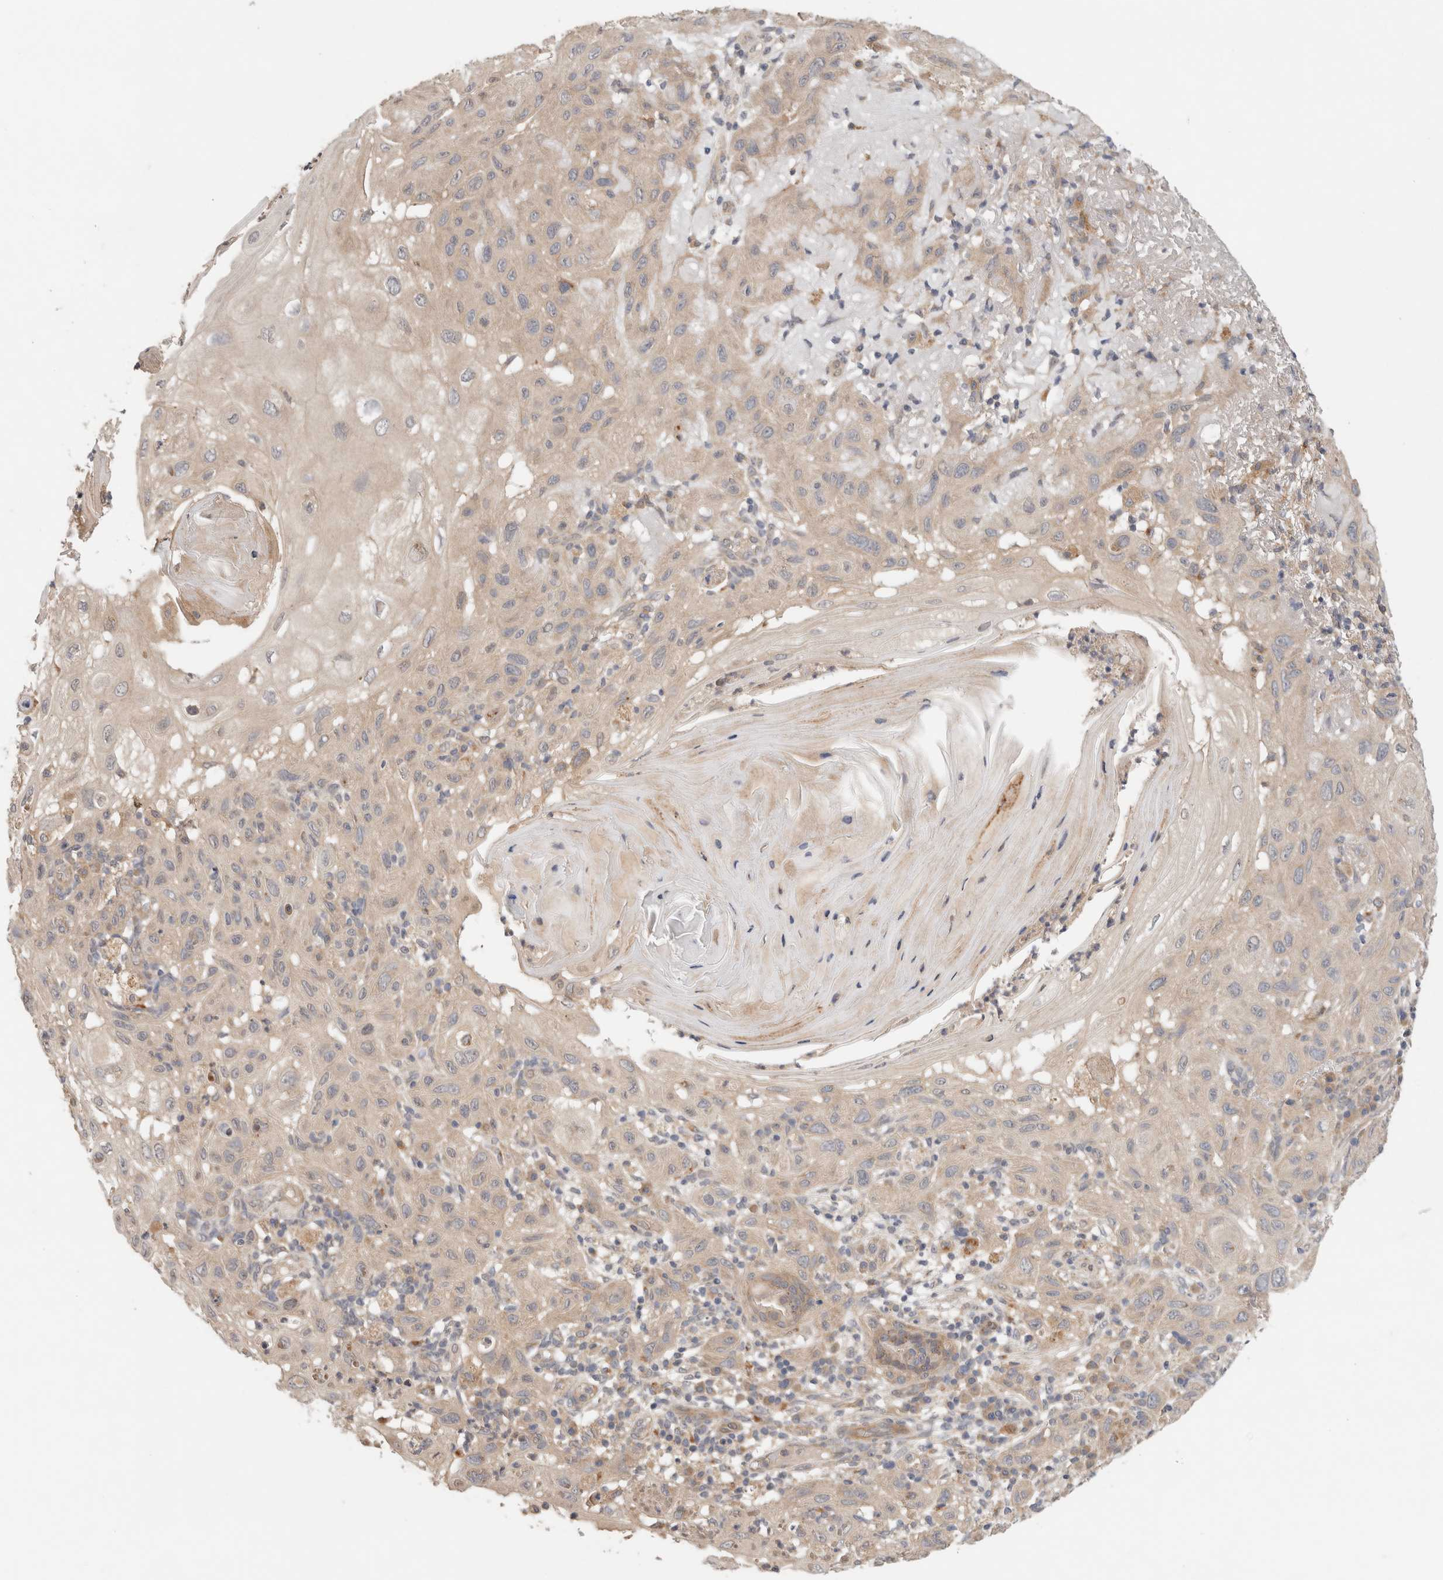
{"staining": {"intensity": "weak", "quantity": "25%-75%", "location": "cytoplasmic/membranous"}, "tissue": "skin cancer", "cell_type": "Tumor cells", "image_type": "cancer", "snomed": [{"axis": "morphology", "description": "Normal tissue, NOS"}, {"axis": "morphology", "description": "Squamous cell carcinoma, NOS"}, {"axis": "topography", "description": "Skin"}], "caption": "IHC (DAB (3,3'-diaminobenzidine)) staining of skin cancer displays weak cytoplasmic/membranous protein staining in about 25%-75% of tumor cells. (IHC, brightfield microscopy, high magnification).", "gene": "SGK1", "patient": {"sex": "female", "age": 96}}